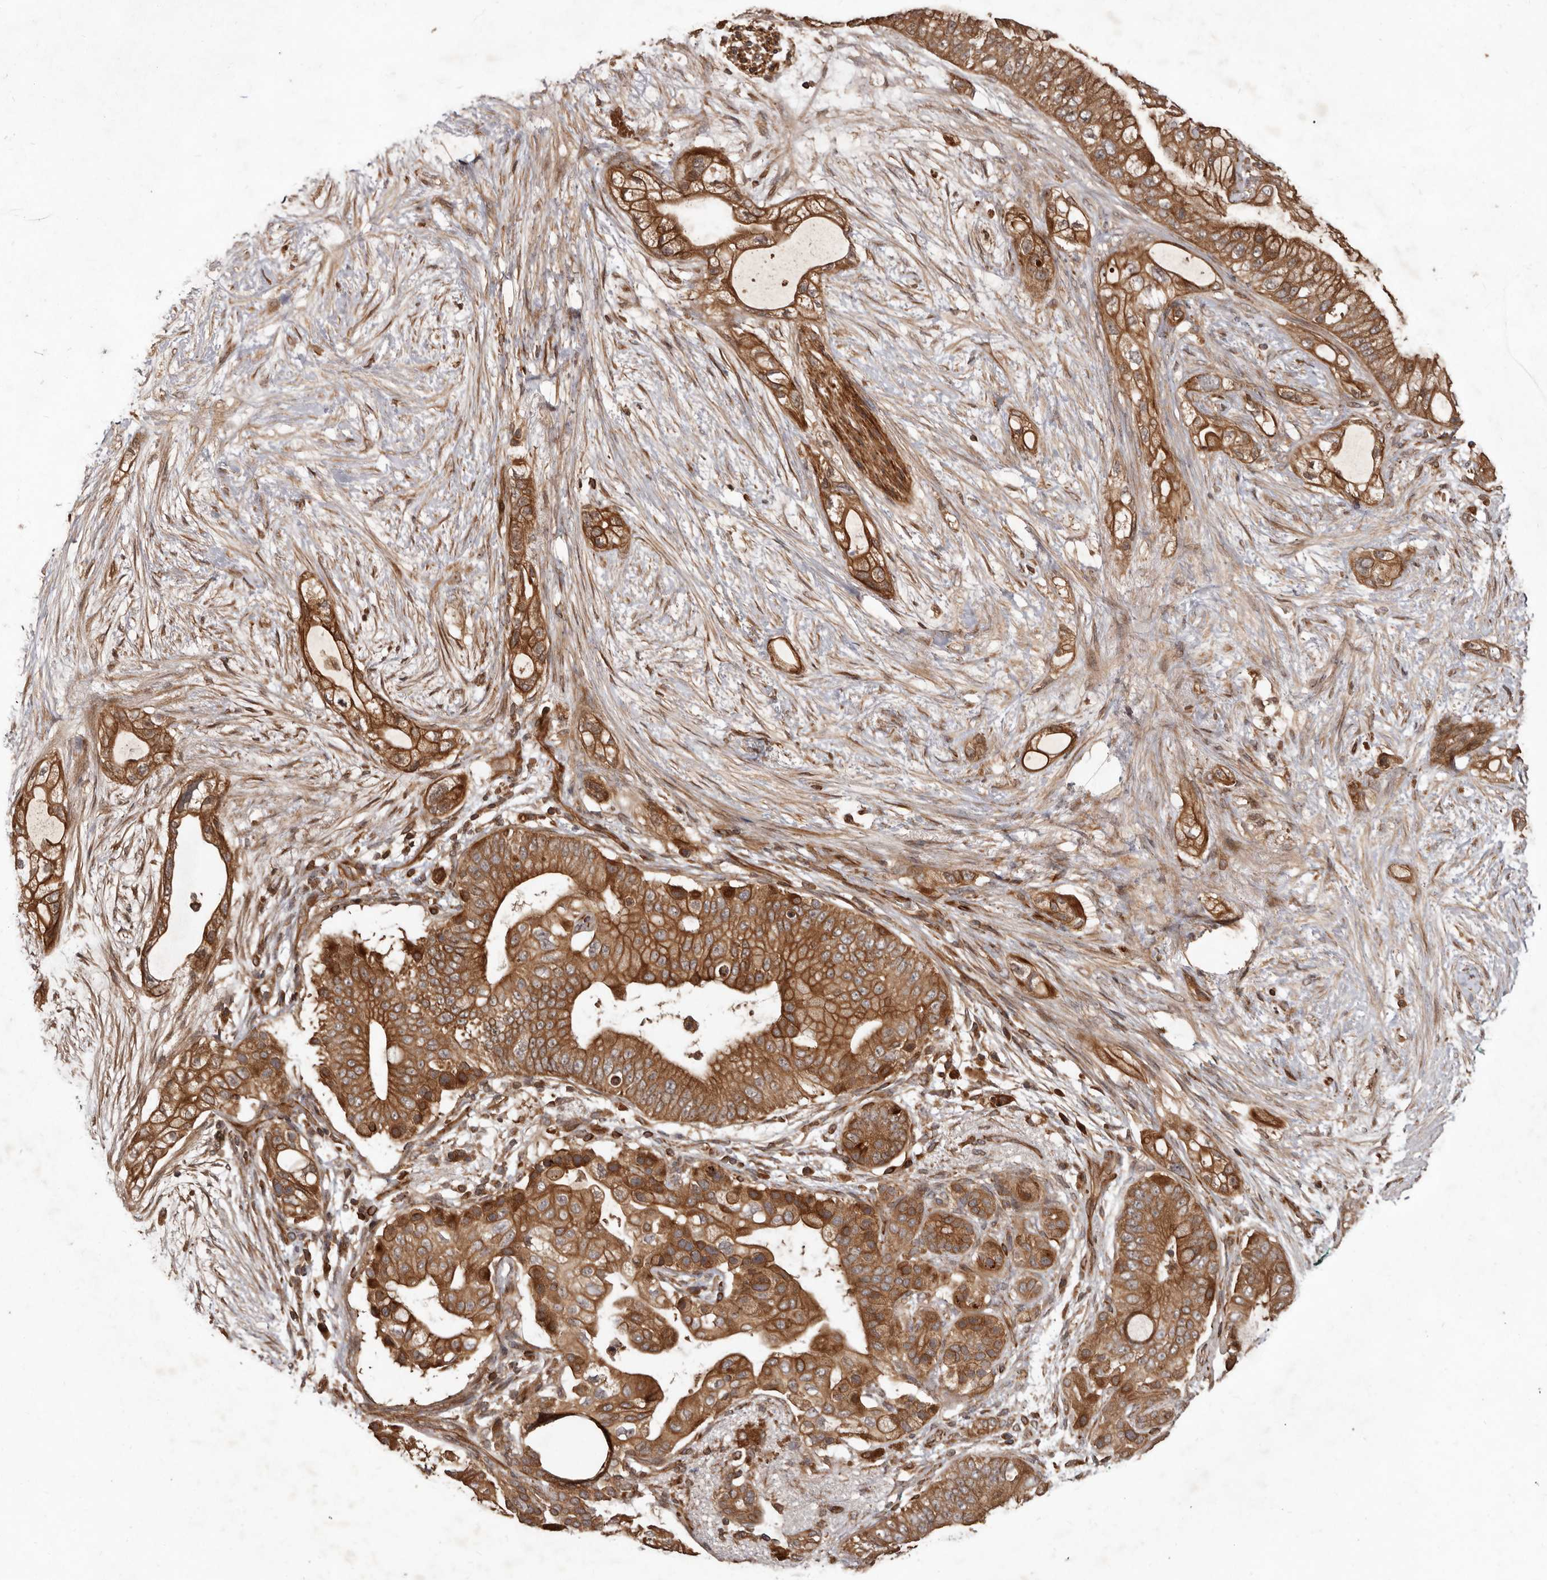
{"staining": {"intensity": "moderate", "quantity": ">75%", "location": "cytoplasmic/membranous"}, "tissue": "pancreatic cancer", "cell_type": "Tumor cells", "image_type": "cancer", "snomed": [{"axis": "morphology", "description": "Adenocarcinoma, NOS"}, {"axis": "topography", "description": "Pancreas"}], "caption": "Protein analysis of pancreatic cancer tissue exhibits moderate cytoplasmic/membranous expression in approximately >75% of tumor cells.", "gene": "STK36", "patient": {"sex": "male", "age": 53}}